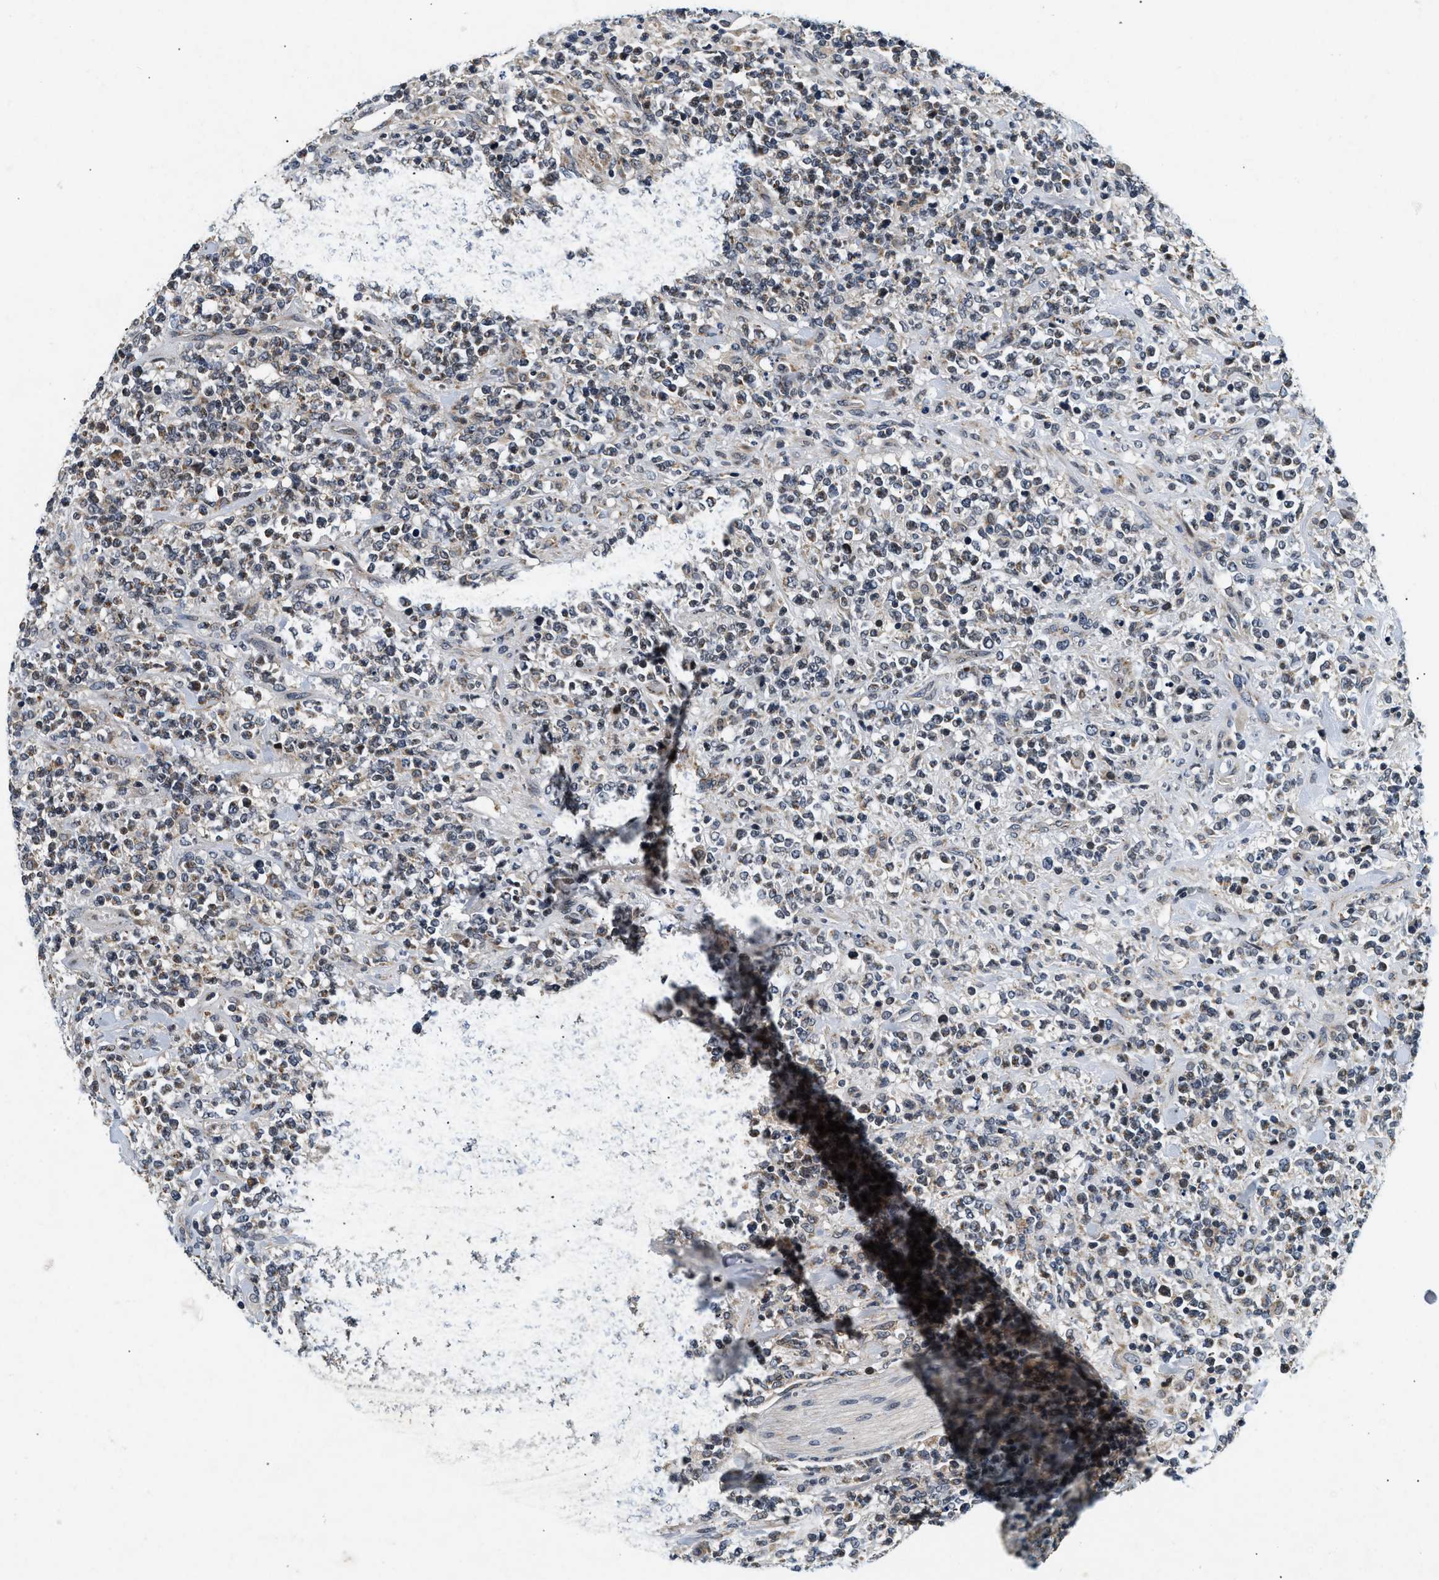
{"staining": {"intensity": "negative", "quantity": "none", "location": "none"}, "tissue": "lymphoma", "cell_type": "Tumor cells", "image_type": "cancer", "snomed": [{"axis": "morphology", "description": "Malignant lymphoma, non-Hodgkin's type, High grade"}, {"axis": "topography", "description": "Soft tissue"}], "caption": "IHC histopathology image of lymphoma stained for a protein (brown), which reveals no expression in tumor cells. (Brightfield microscopy of DAB IHC at high magnification).", "gene": "PDP1", "patient": {"sex": "male", "age": 18}}